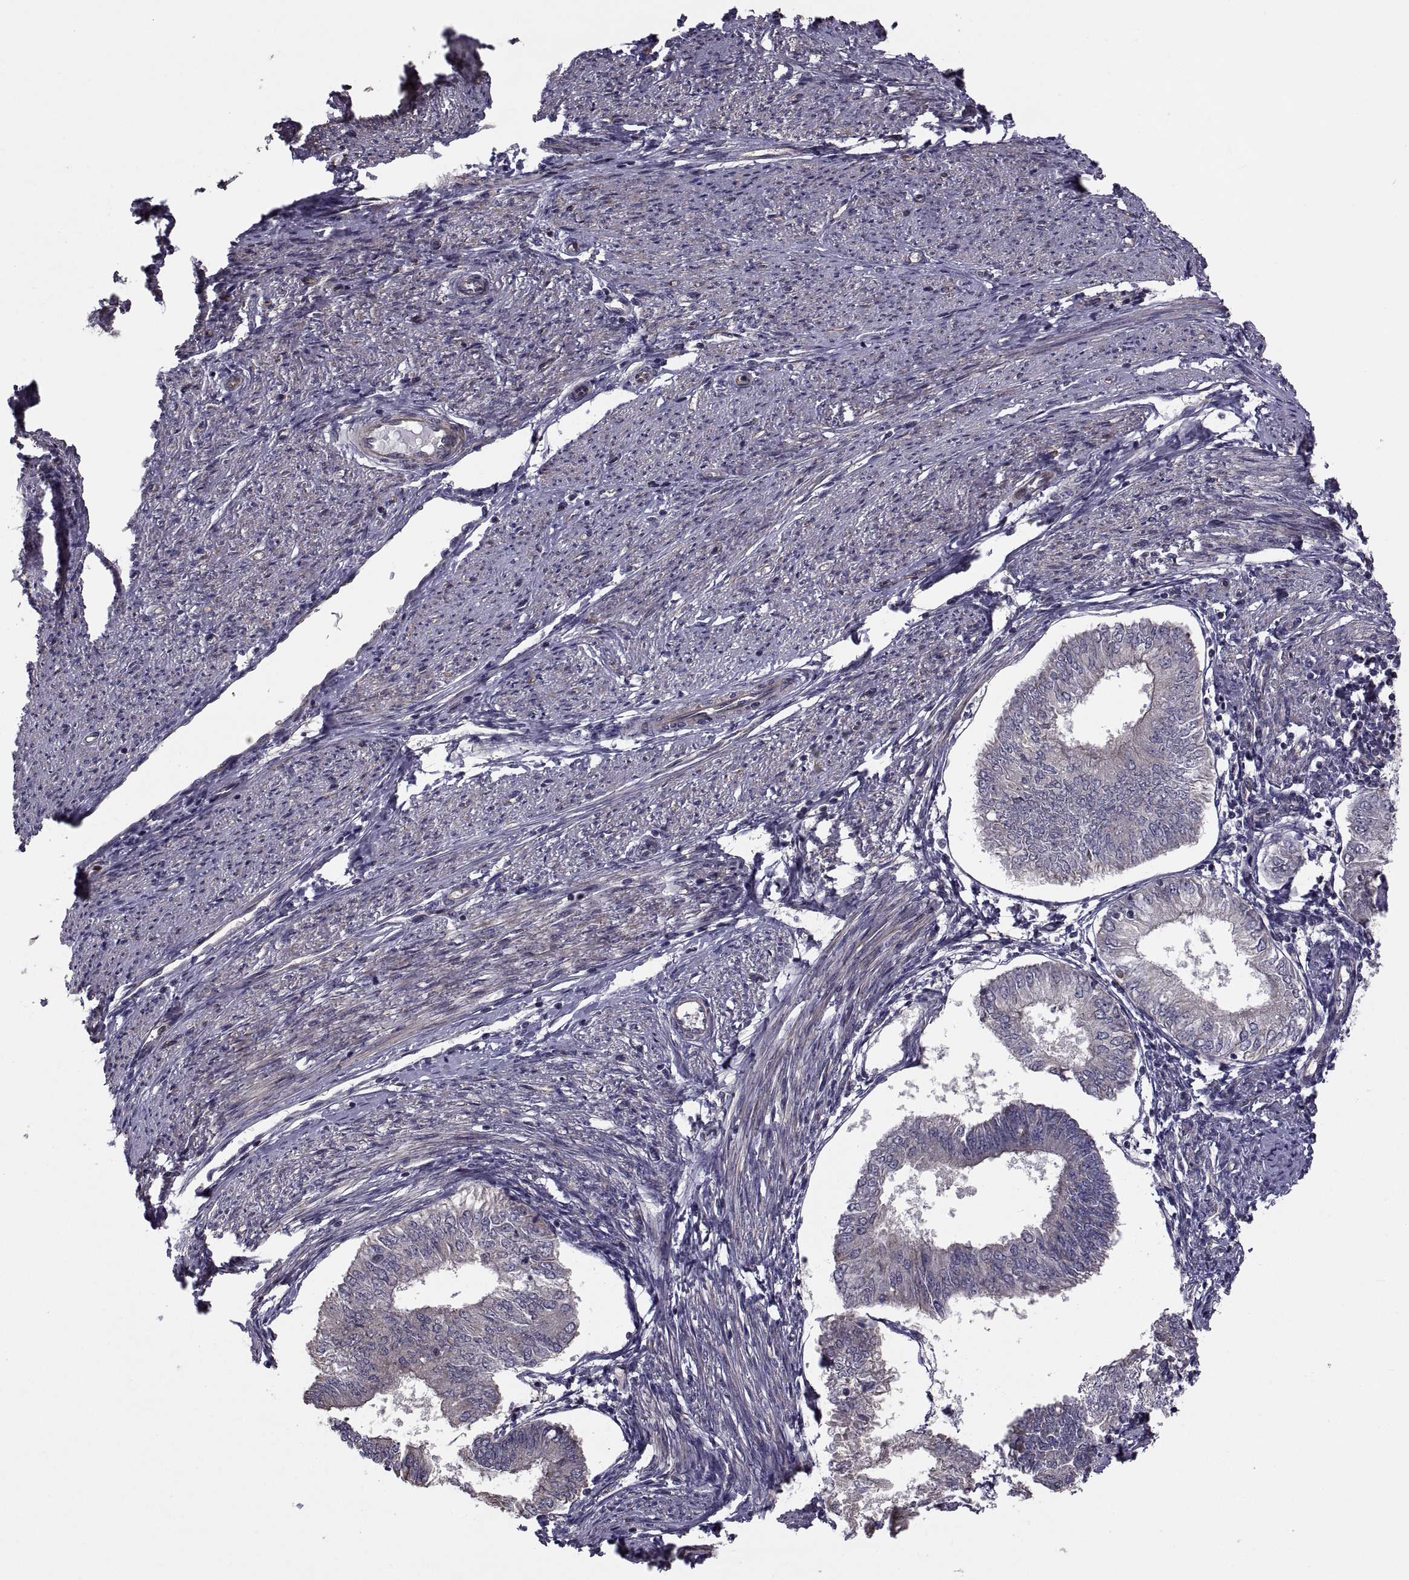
{"staining": {"intensity": "negative", "quantity": "none", "location": "none"}, "tissue": "endometrial cancer", "cell_type": "Tumor cells", "image_type": "cancer", "snomed": [{"axis": "morphology", "description": "Adenocarcinoma, NOS"}, {"axis": "topography", "description": "Endometrium"}], "caption": "There is no significant staining in tumor cells of endometrial adenocarcinoma.", "gene": "PMM2", "patient": {"sex": "female", "age": 58}}